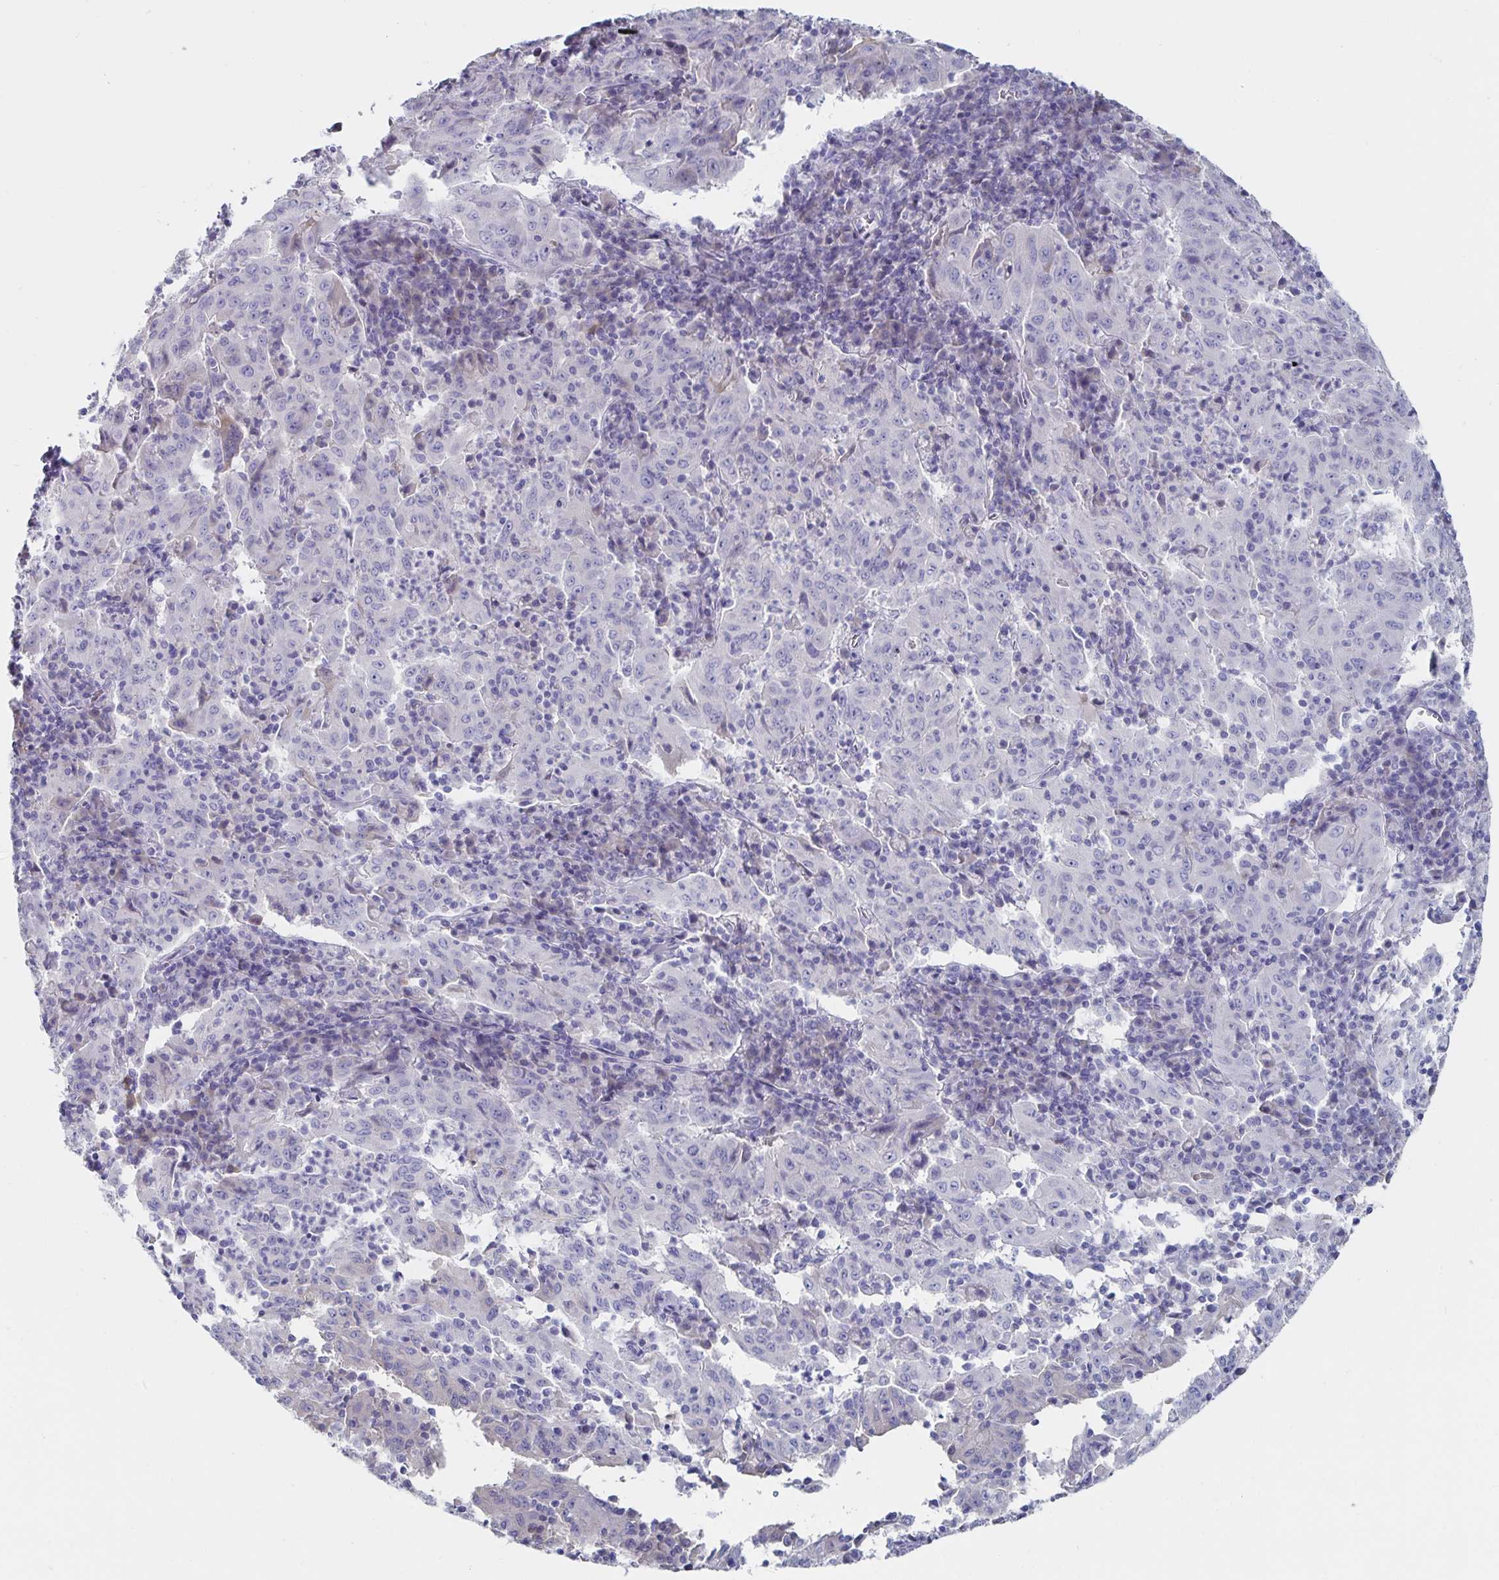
{"staining": {"intensity": "negative", "quantity": "none", "location": "none"}, "tissue": "pancreatic cancer", "cell_type": "Tumor cells", "image_type": "cancer", "snomed": [{"axis": "morphology", "description": "Adenocarcinoma, NOS"}, {"axis": "topography", "description": "Pancreas"}], "caption": "There is no significant expression in tumor cells of pancreatic cancer (adenocarcinoma).", "gene": "CFAP69", "patient": {"sex": "male", "age": 63}}